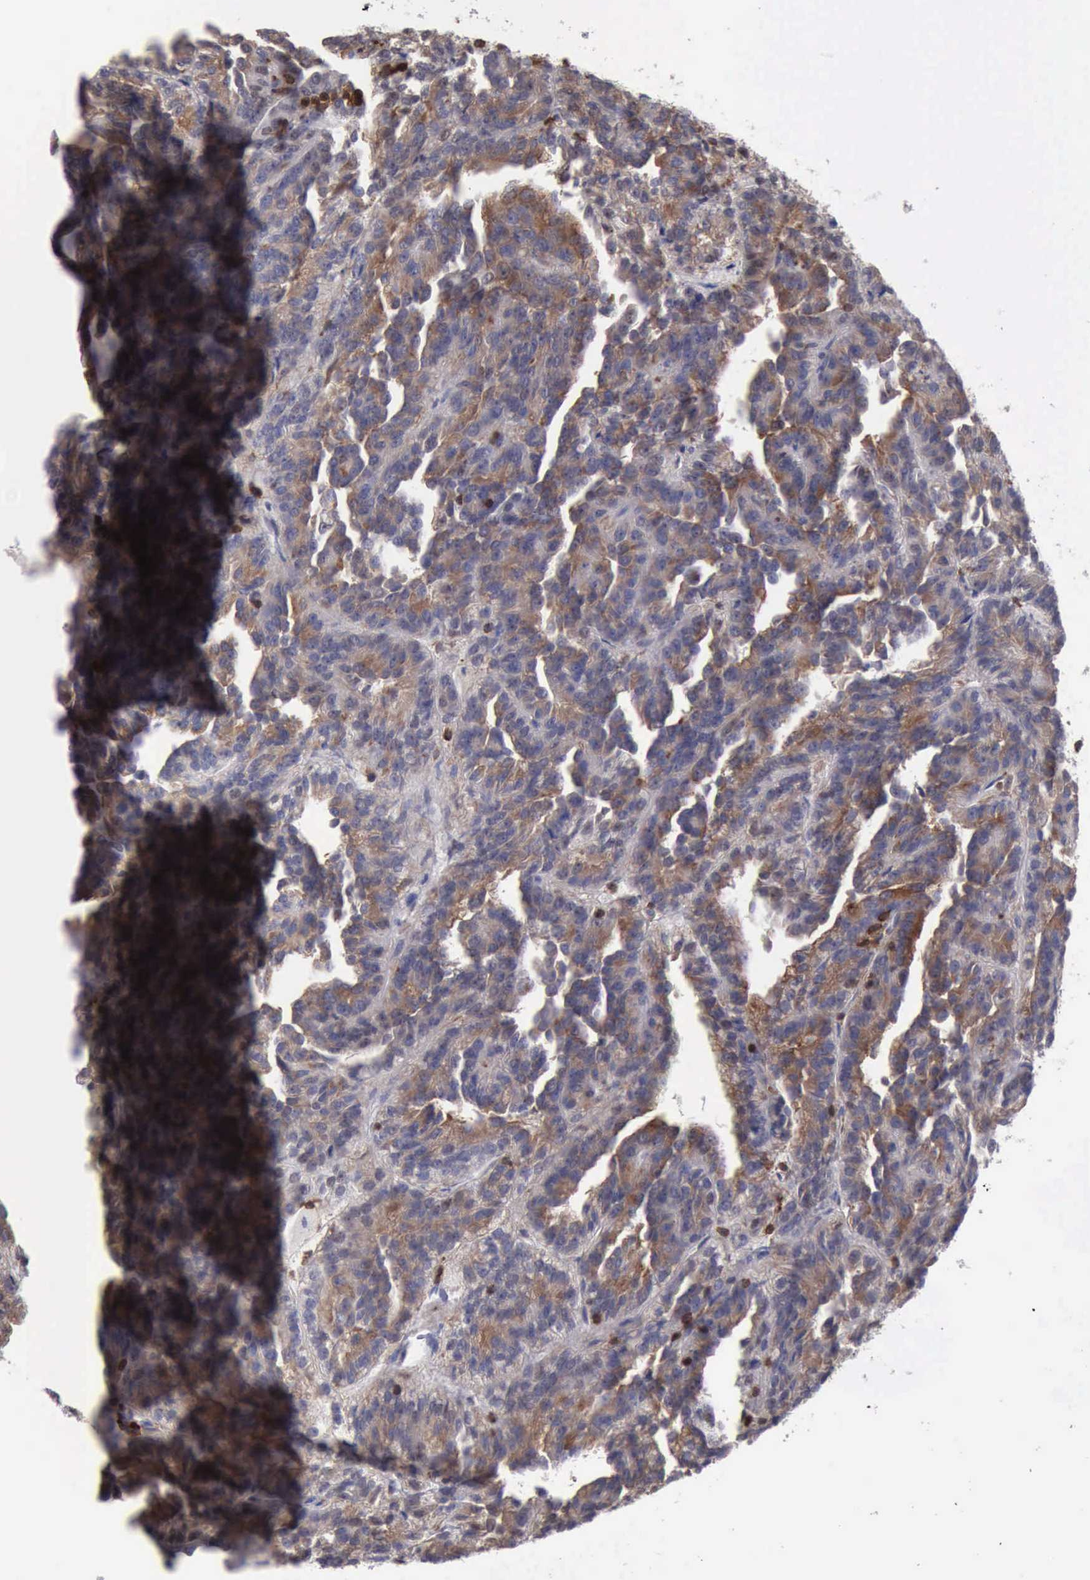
{"staining": {"intensity": "weak", "quantity": "25%-75%", "location": "cytoplasmic/membranous"}, "tissue": "renal cancer", "cell_type": "Tumor cells", "image_type": "cancer", "snomed": [{"axis": "morphology", "description": "Adenocarcinoma, NOS"}, {"axis": "topography", "description": "Kidney"}], "caption": "Approximately 25%-75% of tumor cells in human renal cancer exhibit weak cytoplasmic/membranous protein positivity as visualized by brown immunohistochemical staining.", "gene": "PDCD4", "patient": {"sex": "male", "age": 46}}